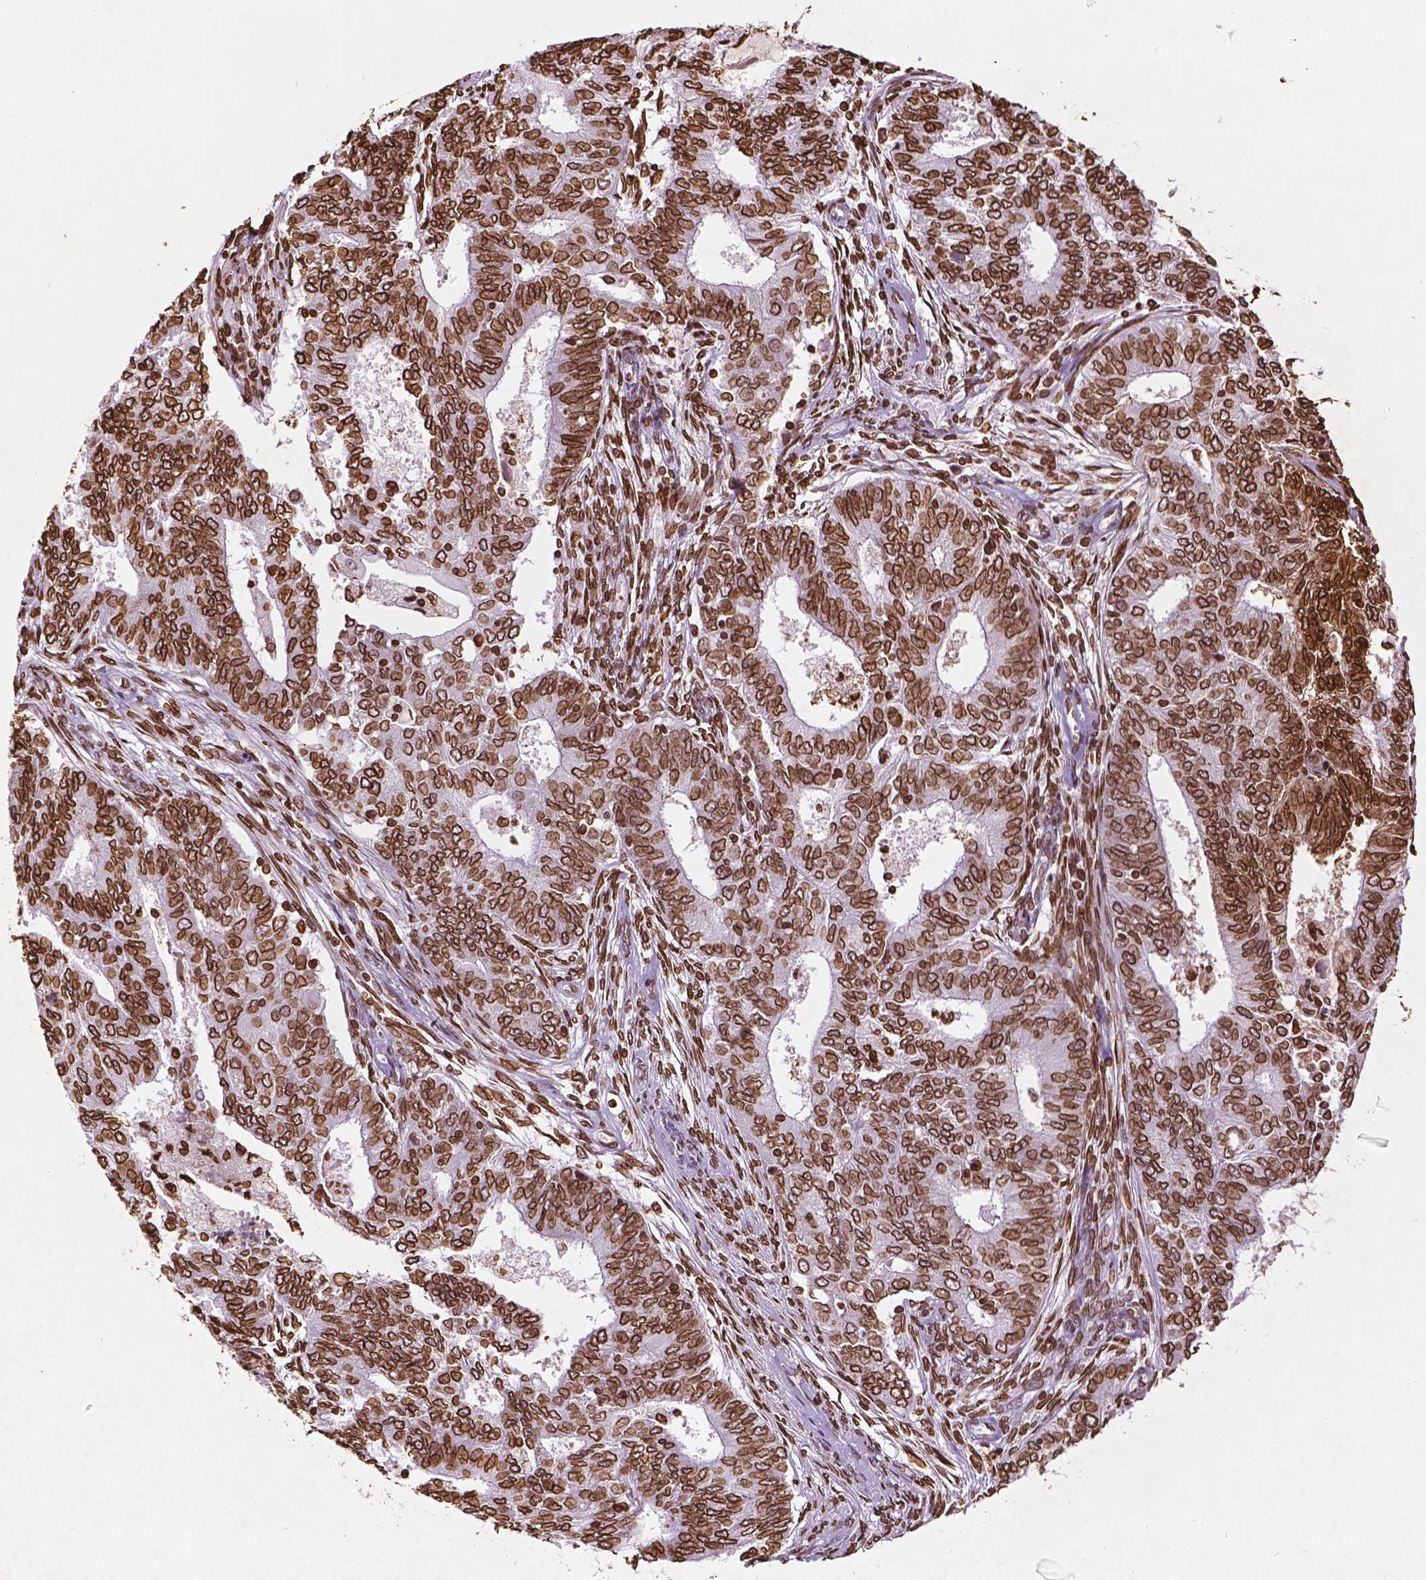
{"staining": {"intensity": "strong", "quantity": ">75%", "location": "cytoplasmic/membranous,nuclear"}, "tissue": "endometrial cancer", "cell_type": "Tumor cells", "image_type": "cancer", "snomed": [{"axis": "morphology", "description": "Adenocarcinoma, NOS"}, {"axis": "topography", "description": "Endometrium"}], "caption": "About >75% of tumor cells in adenocarcinoma (endometrial) exhibit strong cytoplasmic/membranous and nuclear protein expression as visualized by brown immunohistochemical staining.", "gene": "LMNB1", "patient": {"sex": "female", "age": 62}}